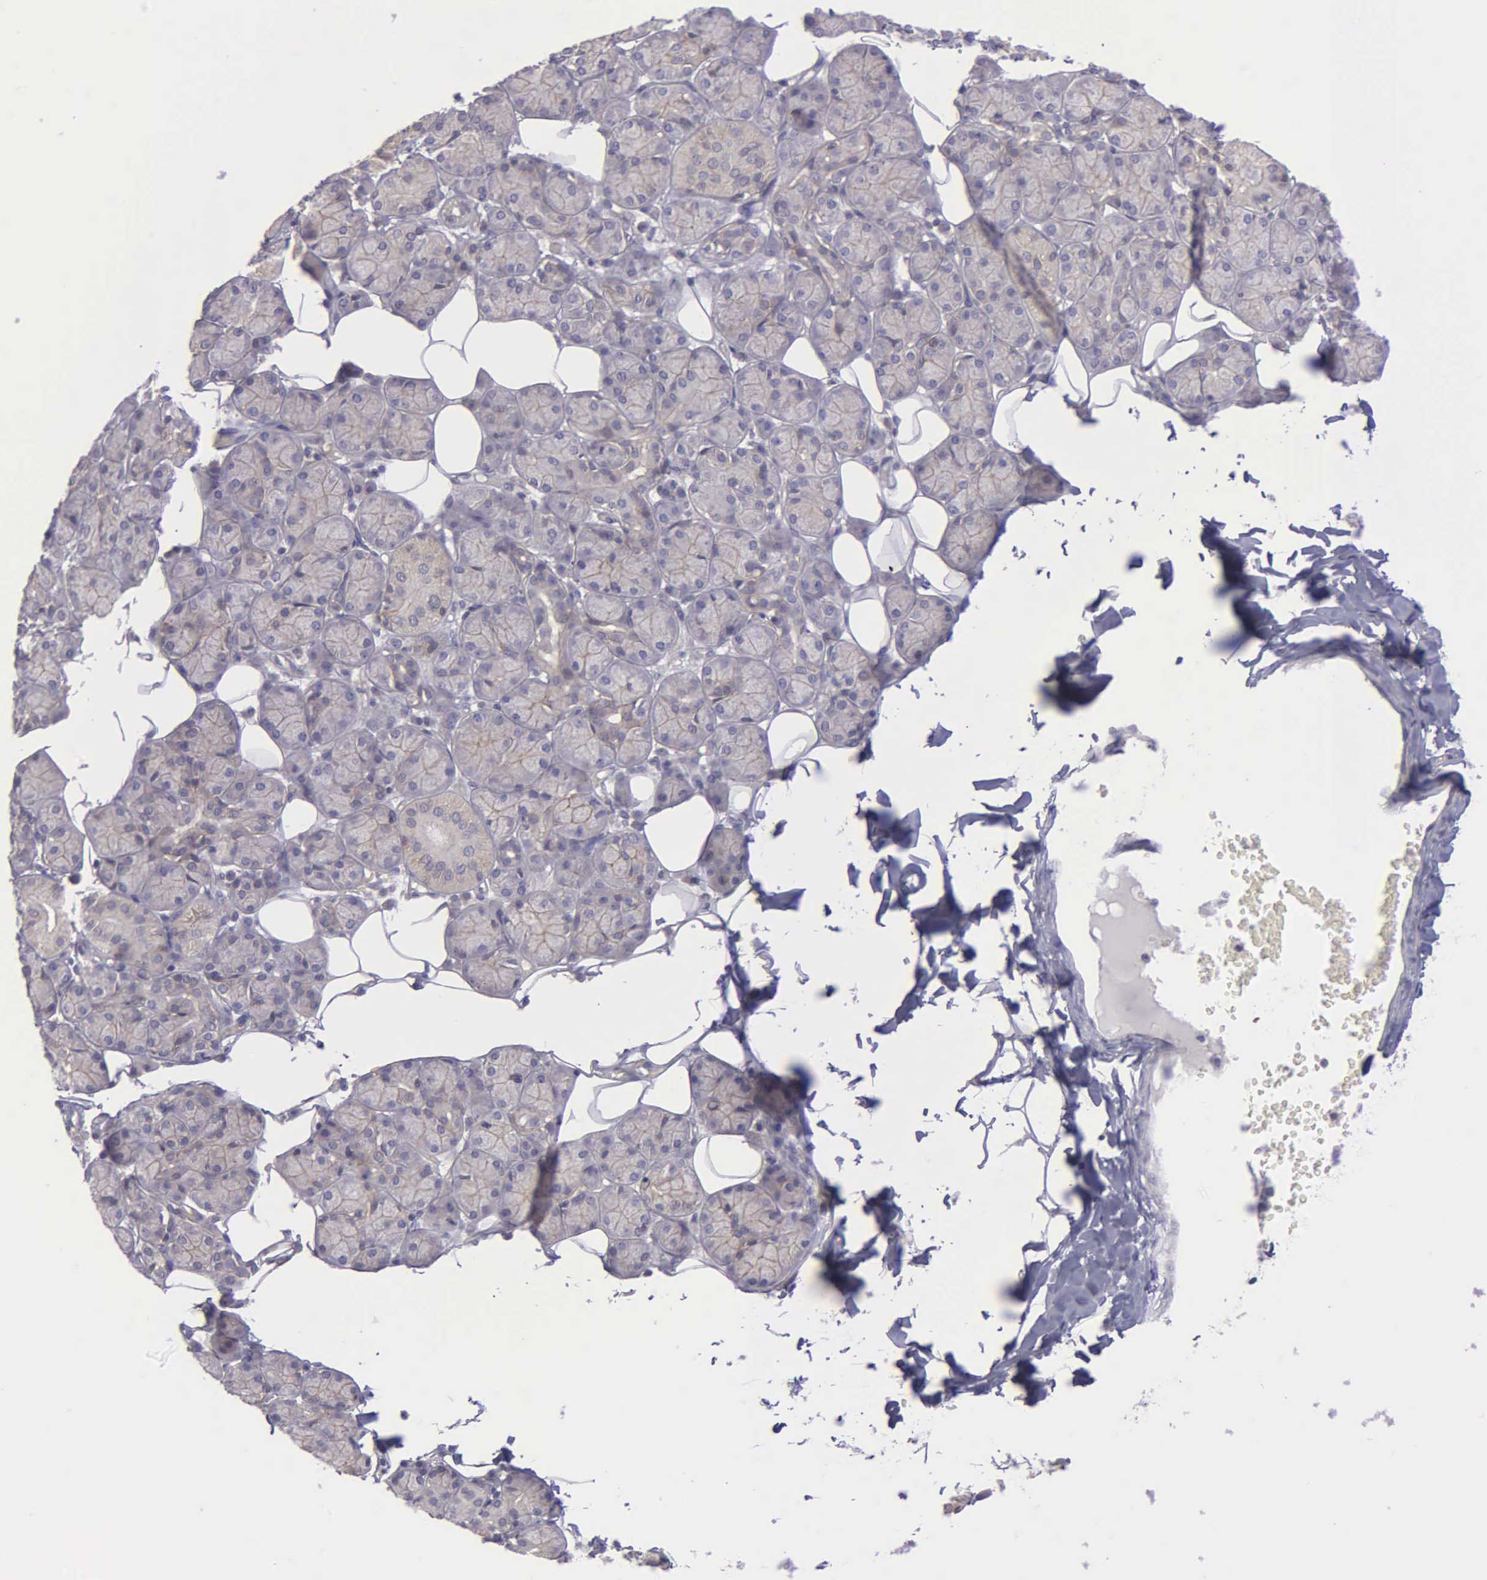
{"staining": {"intensity": "negative", "quantity": "none", "location": "none"}, "tissue": "salivary gland", "cell_type": "Glandular cells", "image_type": "normal", "snomed": [{"axis": "morphology", "description": "Normal tissue, NOS"}, {"axis": "topography", "description": "Salivary gland"}], "caption": "This is an immunohistochemistry image of benign human salivary gland. There is no expression in glandular cells.", "gene": "MICAL3", "patient": {"sex": "male", "age": 54}}